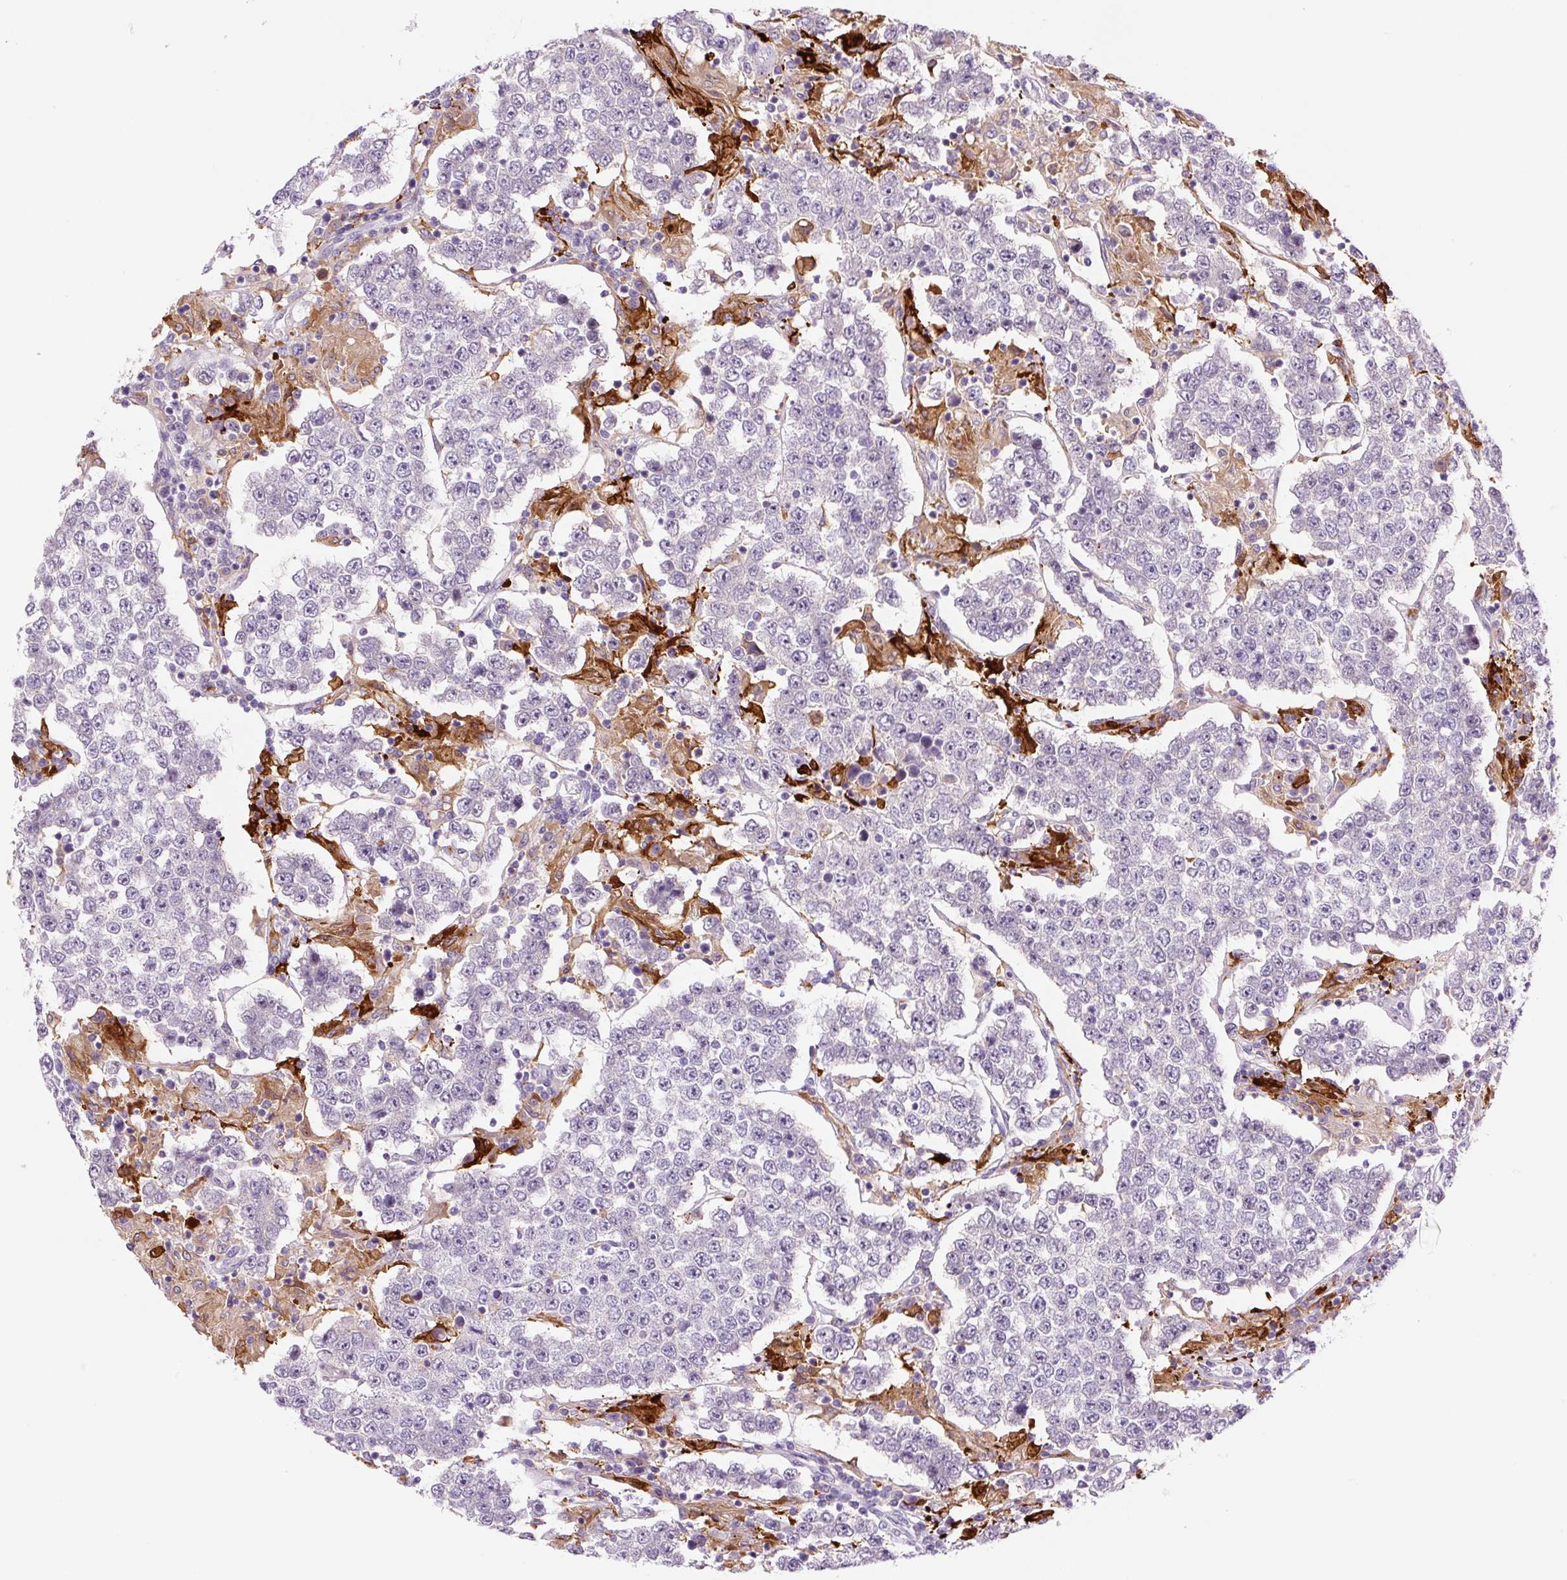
{"staining": {"intensity": "negative", "quantity": "none", "location": "none"}, "tissue": "testis cancer", "cell_type": "Tumor cells", "image_type": "cancer", "snomed": [{"axis": "morphology", "description": "Normal tissue, NOS"}, {"axis": "morphology", "description": "Urothelial carcinoma, High grade"}, {"axis": "morphology", "description": "Seminoma, NOS"}, {"axis": "morphology", "description": "Carcinoma, Embryonal, NOS"}, {"axis": "topography", "description": "Urinary bladder"}, {"axis": "topography", "description": "Testis"}], "caption": "Immunohistochemistry (IHC) image of high-grade urothelial carcinoma (testis) stained for a protein (brown), which displays no expression in tumor cells.", "gene": "FUT10", "patient": {"sex": "male", "age": 41}}